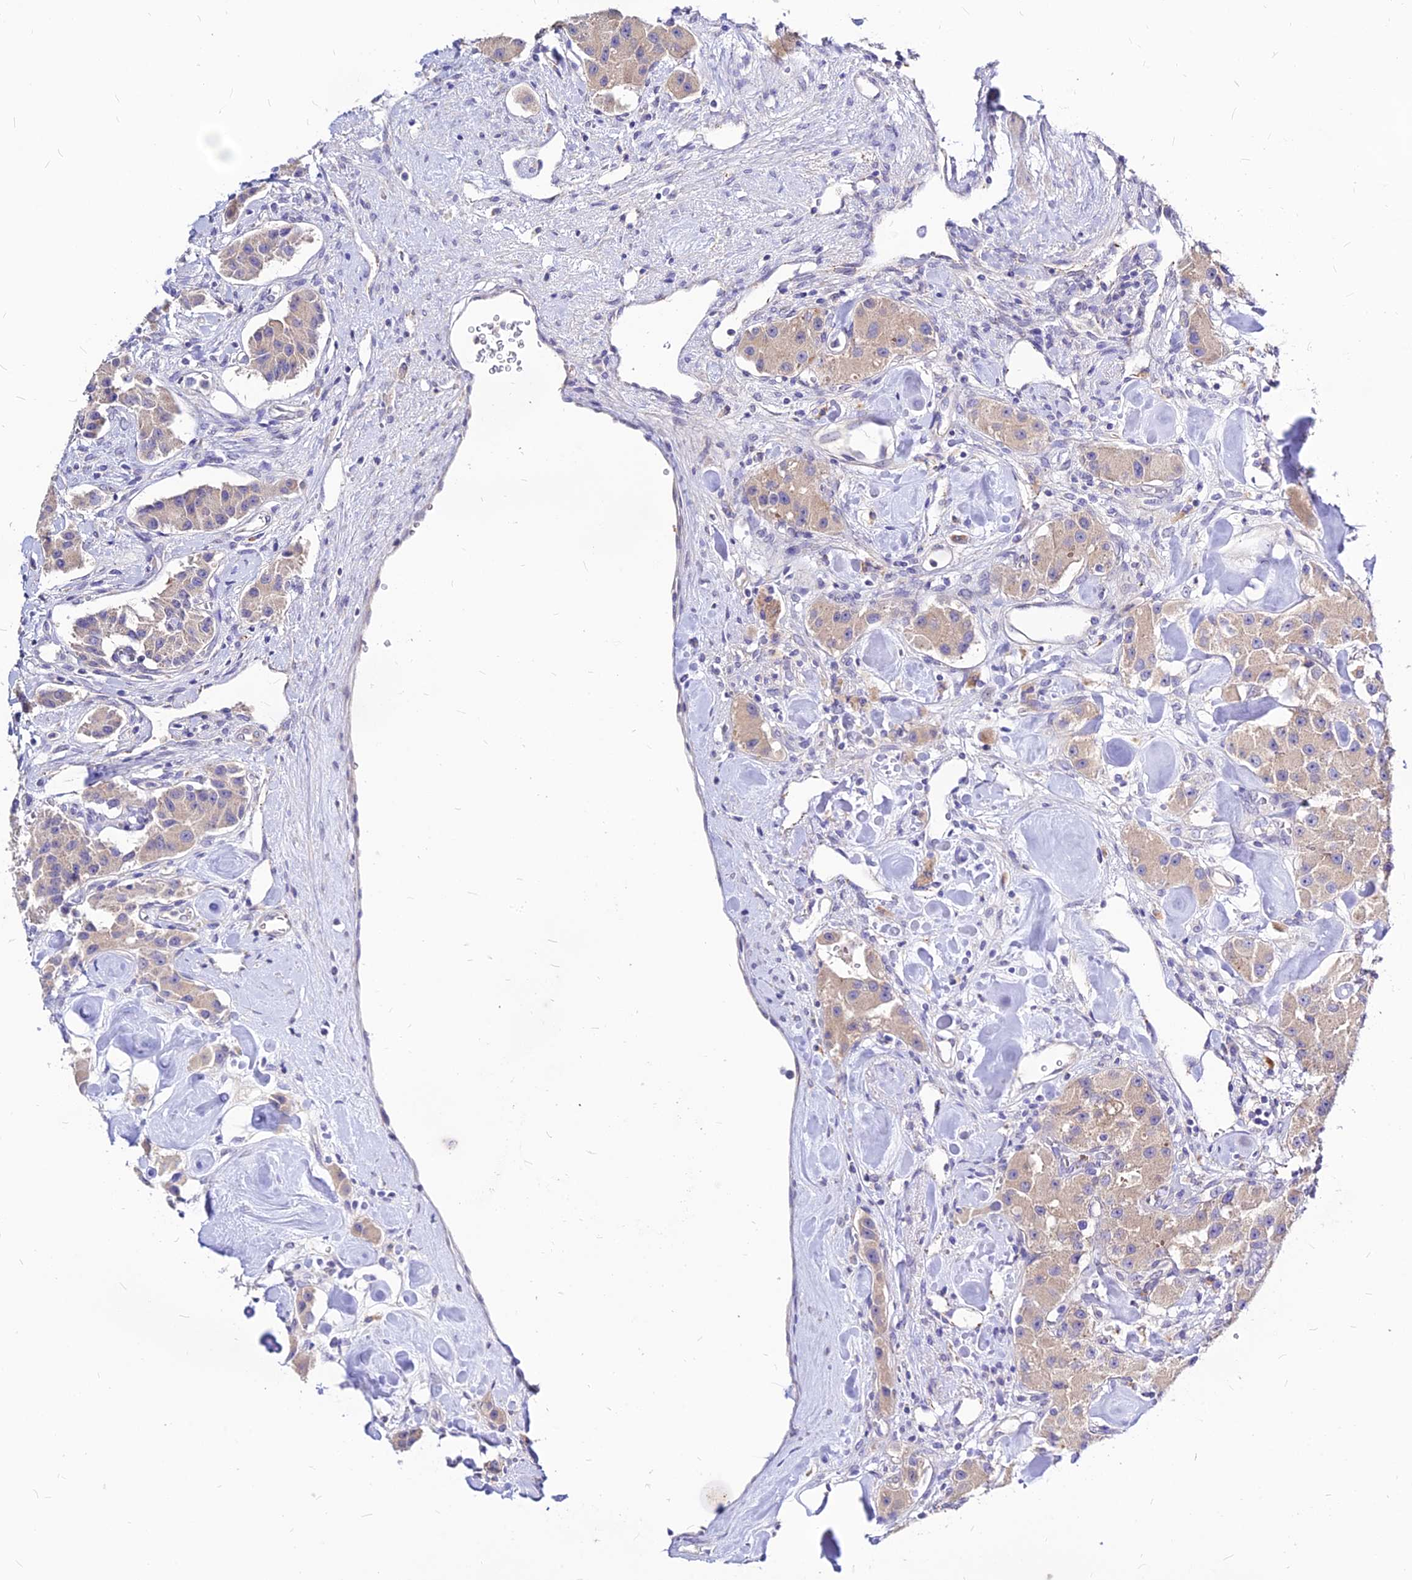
{"staining": {"intensity": "moderate", "quantity": ">75%", "location": "cytoplasmic/membranous"}, "tissue": "carcinoid", "cell_type": "Tumor cells", "image_type": "cancer", "snomed": [{"axis": "morphology", "description": "Carcinoid, malignant, NOS"}, {"axis": "topography", "description": "Pancreas"}], "caption": "A medium amount of moderate cytoplasmic/membranous expression is identified in approximately >75% of tumor cells in carcinoid tissue. The staining was performed using DAB to visualize the protein expression in brown, while the nuclei were stained in blue with hematoxylin (Magnification: 20x).", "gene": "CZIB", "patient": {"sex": "male", "age": 41}}